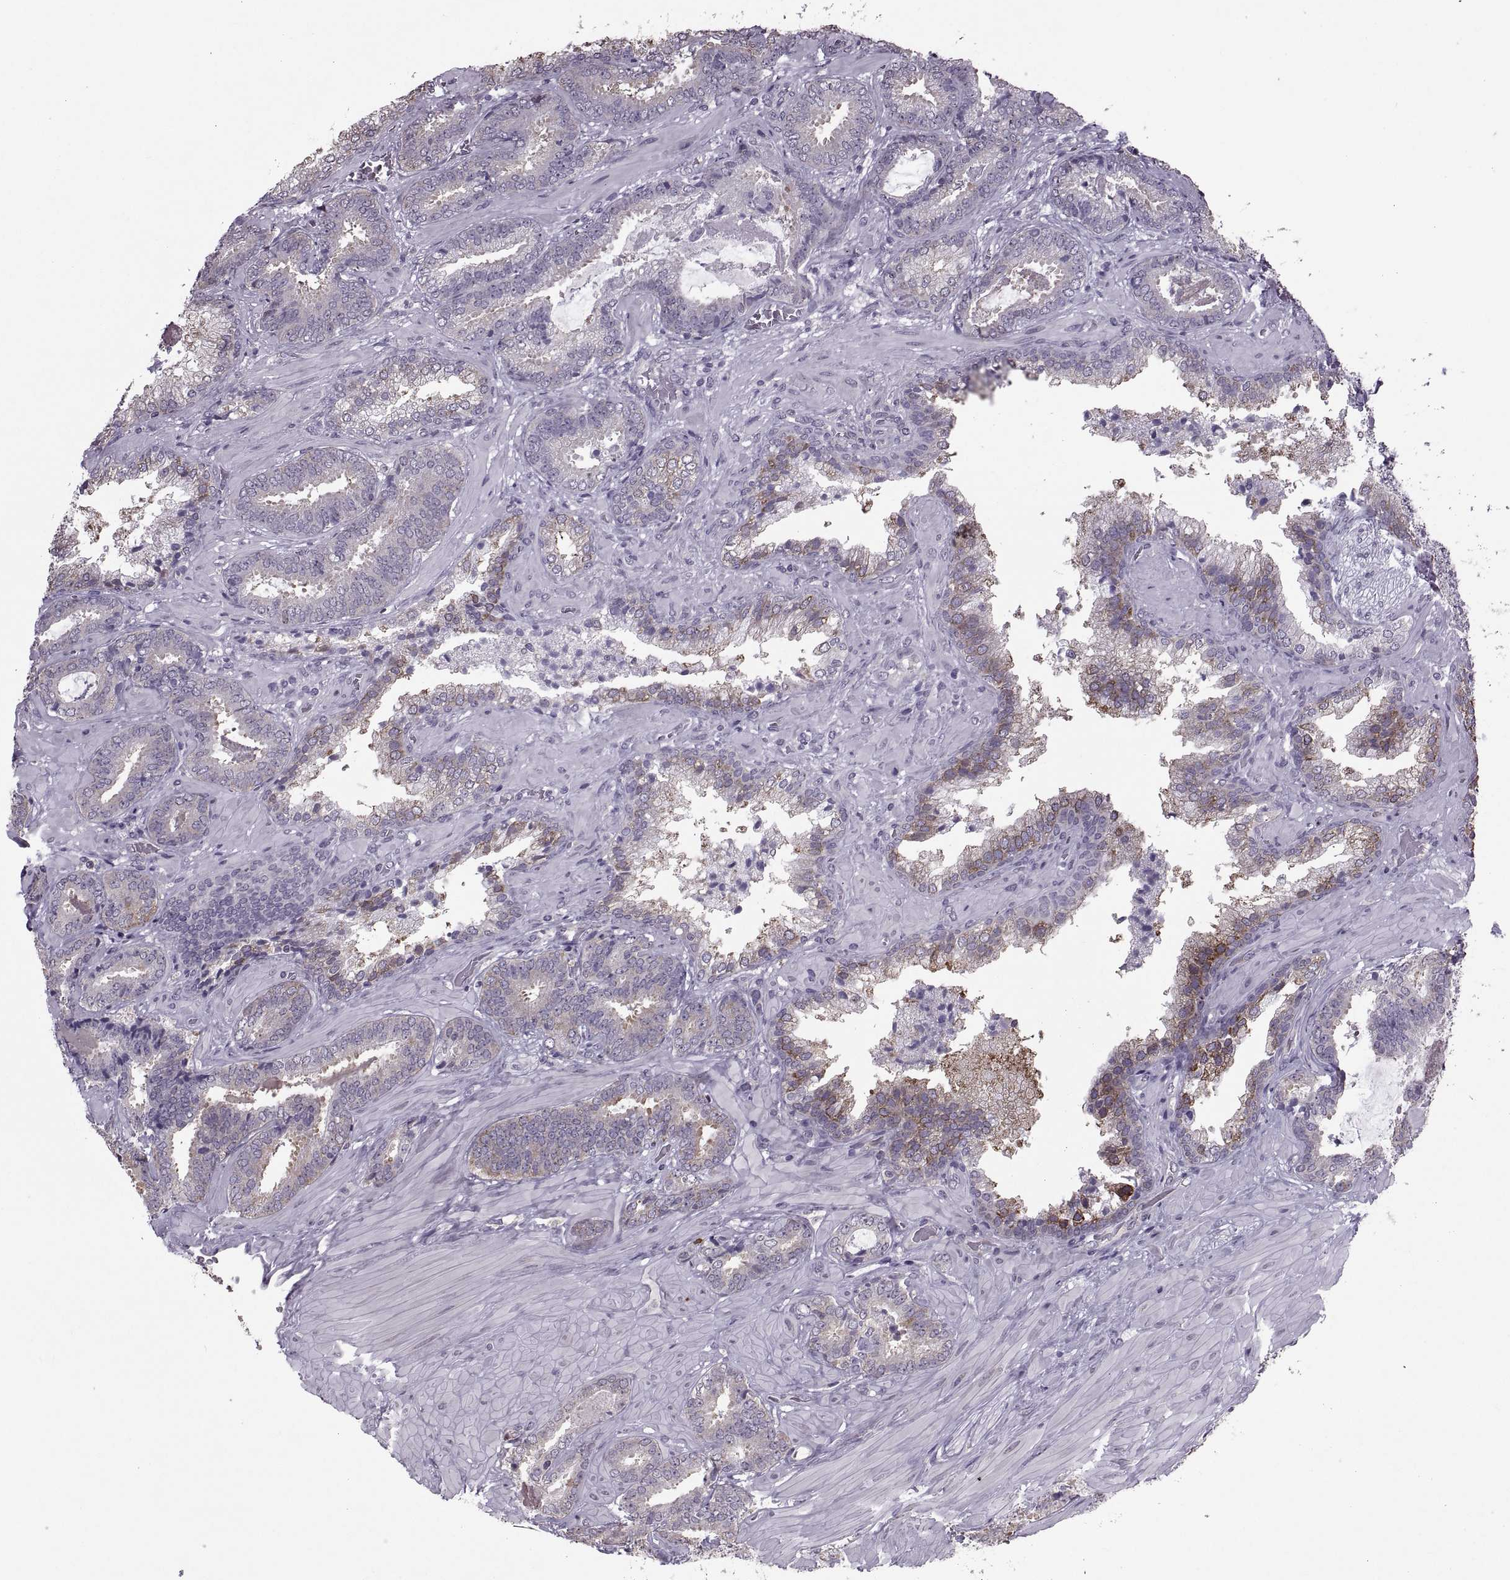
{"staining": {"intensity": "moderate", "quantity": "<25%", "location": "cytoplasmic/membranous"}, "tissue": "prostate cancer", "cell_type": "Tumor cells", "image_type": "cancer", "snomed": [{"axis": "morphology", "description": "Adenocarcinoma, Low grade"}, {"axis": "topography", "description": "Prostate"}], "caption": "Immunohistochemical staining of human adenocarcinoma (low-grade) (prostate) displays moderate cytoplasmic/membranous protein staining in approximately <25% of tumor cells.", "gene": "PABPC1", "patient": {"sex": "male", "age": 61}}